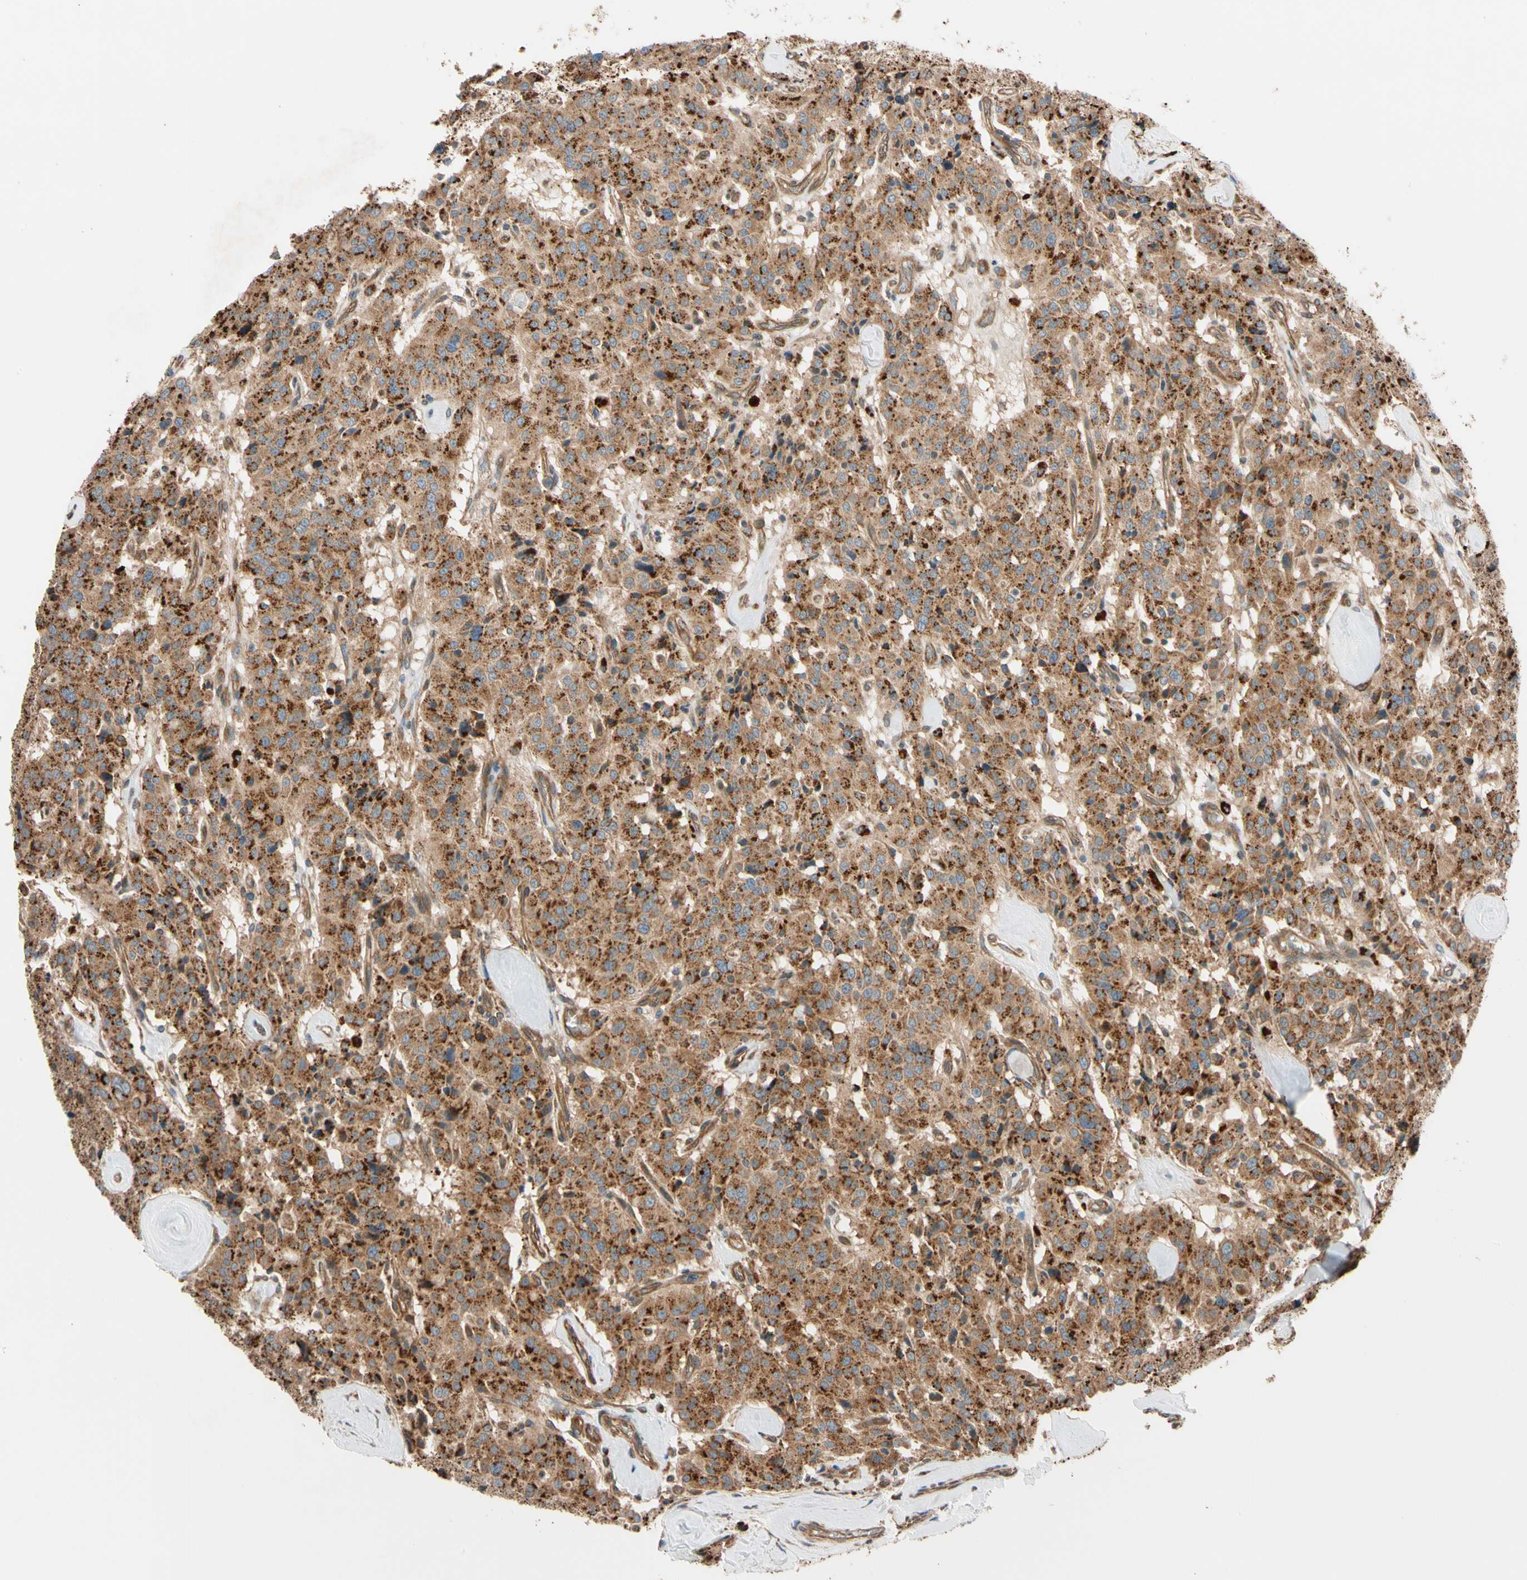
{"staining": {"intensity": "strong", "quantity": ">75%", "location": "cytoplasmic/membranous"}, "tissue": "carcinoid", "cell_type": "Tumor cells", "image_type": "cancer", "snomed": [{"axis": "morphology", "description": "Carcinoid, malignant, NOS"}, {"axis": "topography", "description": "Lung"}], "caption": "Malignant carcinoid tissue reveals strong cytoplasmic/membranous expression in about >75% of tumor cells, visualized by immunohistochemistry.", "gene": "PHYH", "patient": {"sex": "male", "age": 30}}